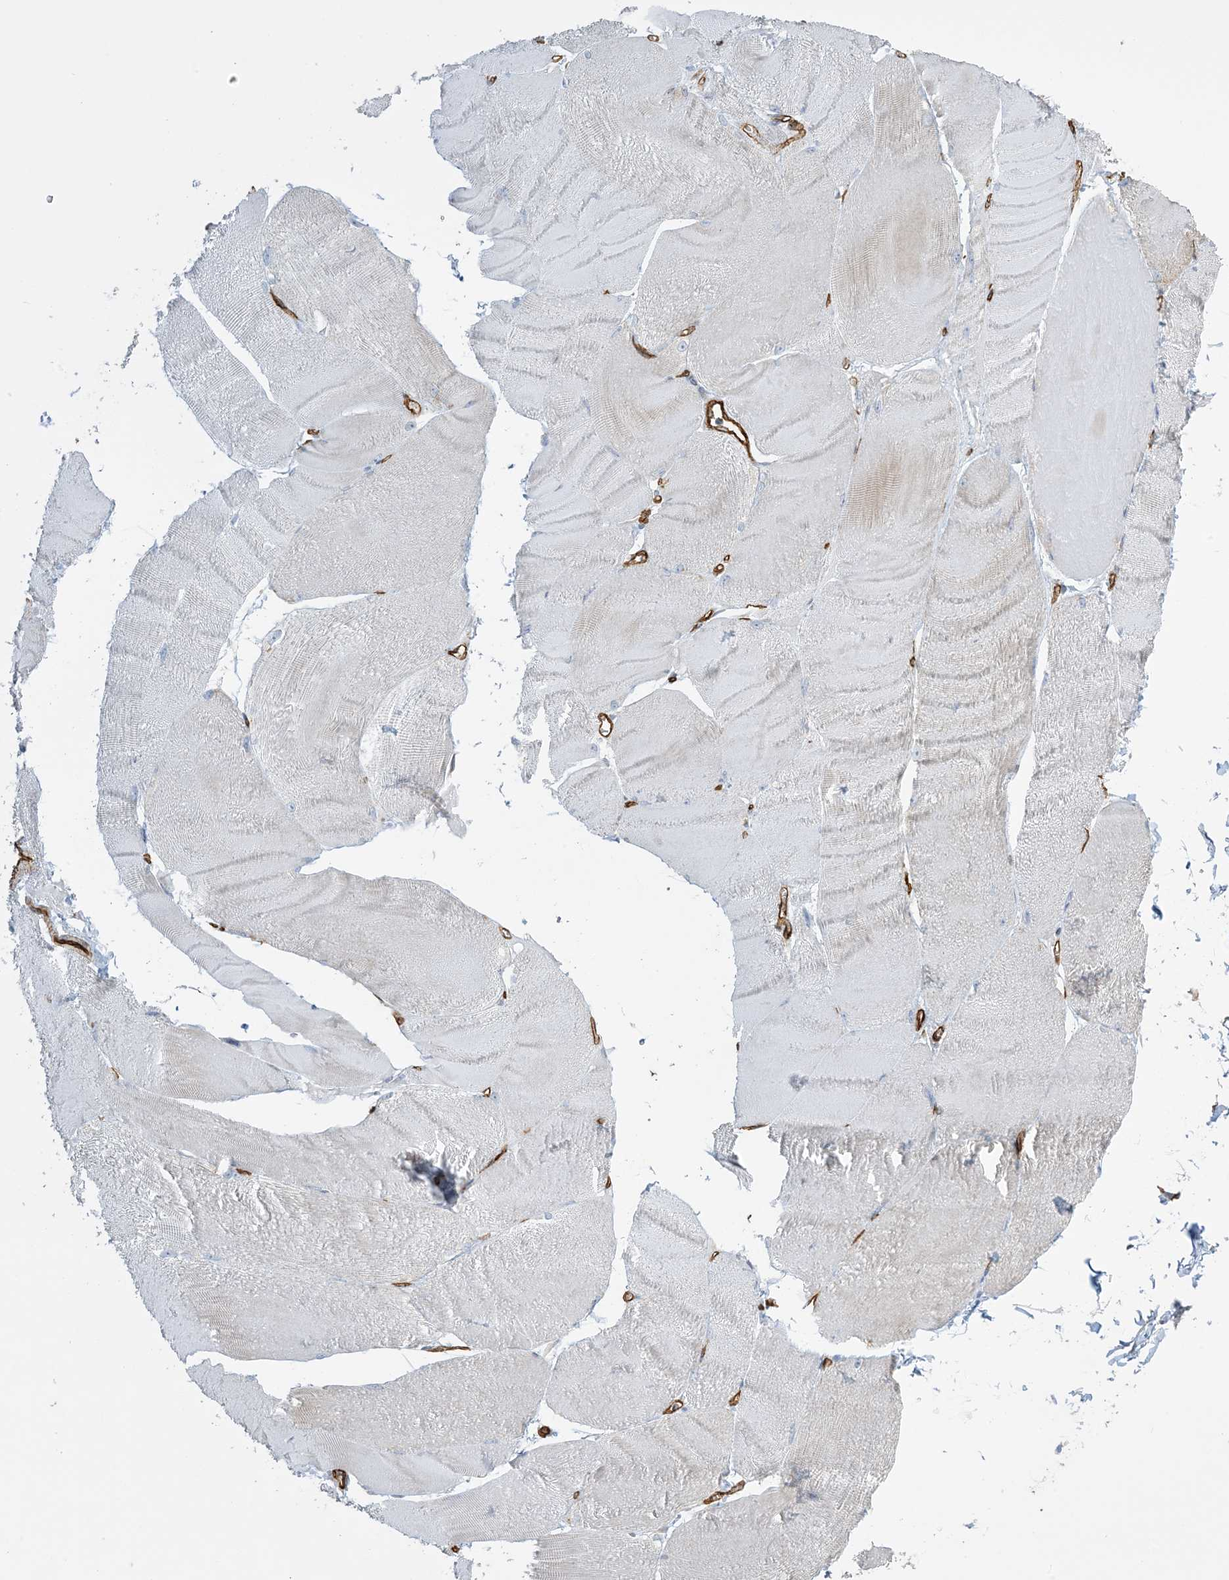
{"staining": {"intensity": "negative", "quantity": "none", "location": "none"}, "tissue": "skeletal muscle", "cell_type": "Myocytes", "image_type": "normal", "snomed": [{"axis": "morphology", "description": "Normal tissue, NOS"}, {"axis": "morphology", "description": "Basal cell carcinoma"}, {"axis": "topography", "description": "Skeletal muscle"}], "caption": "Image shows no significant protein expression in myocytes of unremarkable skeletal muscle. (Stains: DAB (3,3'-diaminobenzidine) immunohistochemistry (IHC) with hematoxylin counter stain, Microscopy: brightfield microscopy at high magnification).", "gene": "AGA", "patient": {"sex": "female", "age": 64}}